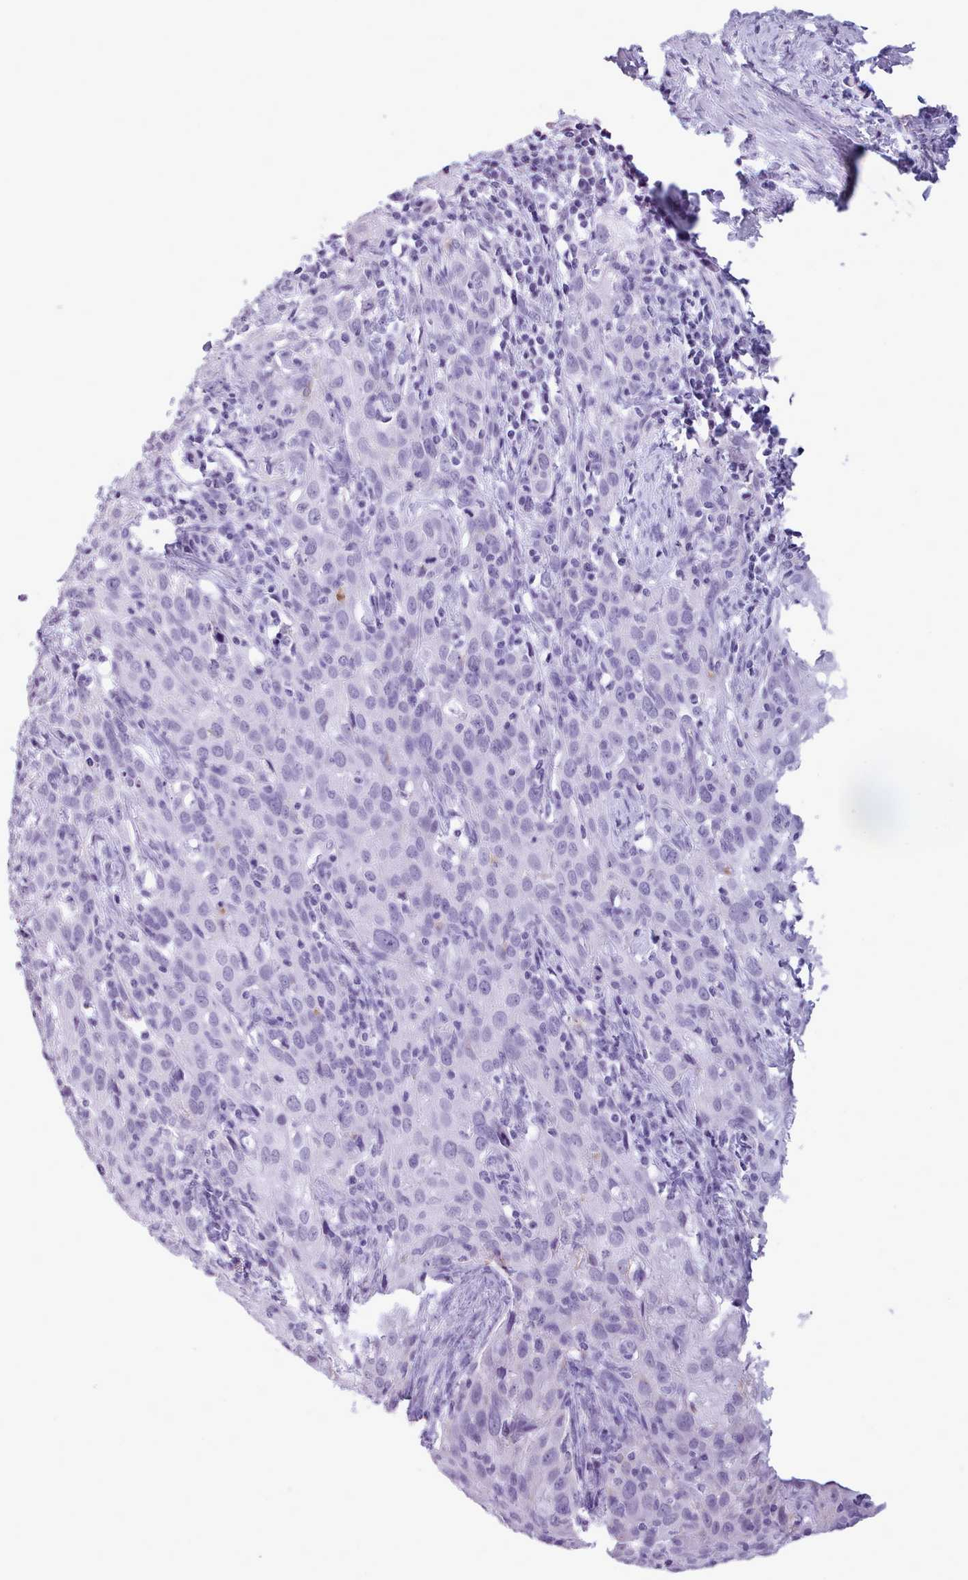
{"staining": {"intensity": "negative", "quantity": "none", "location": "none"}, "tissue": "cervical cancer", "cell_type": "Tumor cells", "image_type": "cancer", "snomed": [{"axis": "morphology", "description": "Squamous cell carcinoma, NOS"}, {"axis": "topography", "description": "Cervix"}], "caption": "IHC histopathology image of neoplastic tissue: cervical cancer (squamous cell carcinoma) stained with DAB reveals no significant protein positivity in tumor cells. (DAB (3,3'-diaminobenzidine) IHC, high magnification).", "gene": "FBXO48", "patient": {"sex": "female", "age": 50}}